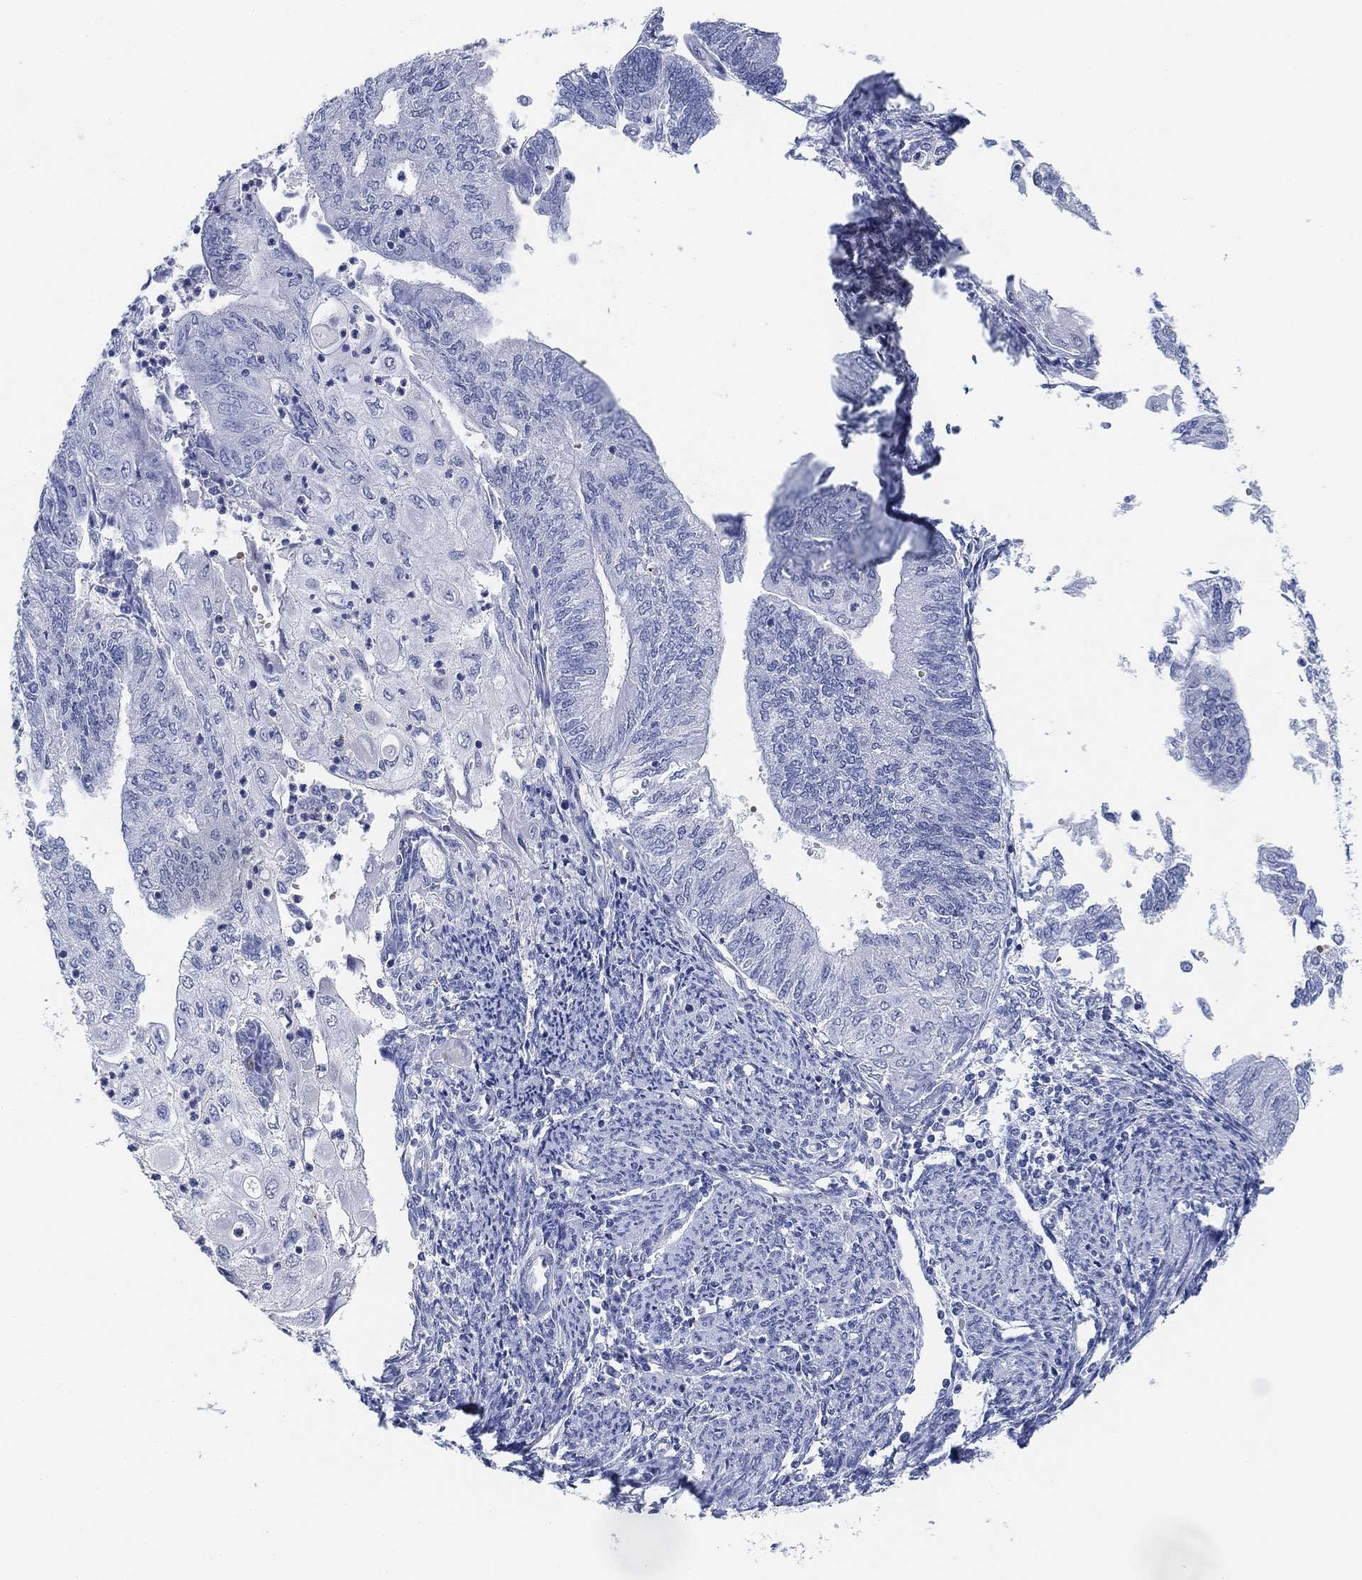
{"staining": {"intensity": "negative", "quantity": "none", "location": "none"}, "tissue": "endometrial cancer", "cell_type": "Tumor cells", "image_type": "cancer", "snomed": [{"axis": "morphology", "description": "Adenocarcinoma, NOS"}, {"axis": "topography", "description": "Endometrium"}], "caption": "Endometrial cancer stained for a protein using immunohistochemistry (IHC) exhibits no staining tumor cells.", "gene": "PAX6", "patient": {"sex": "female", "age": 59}}